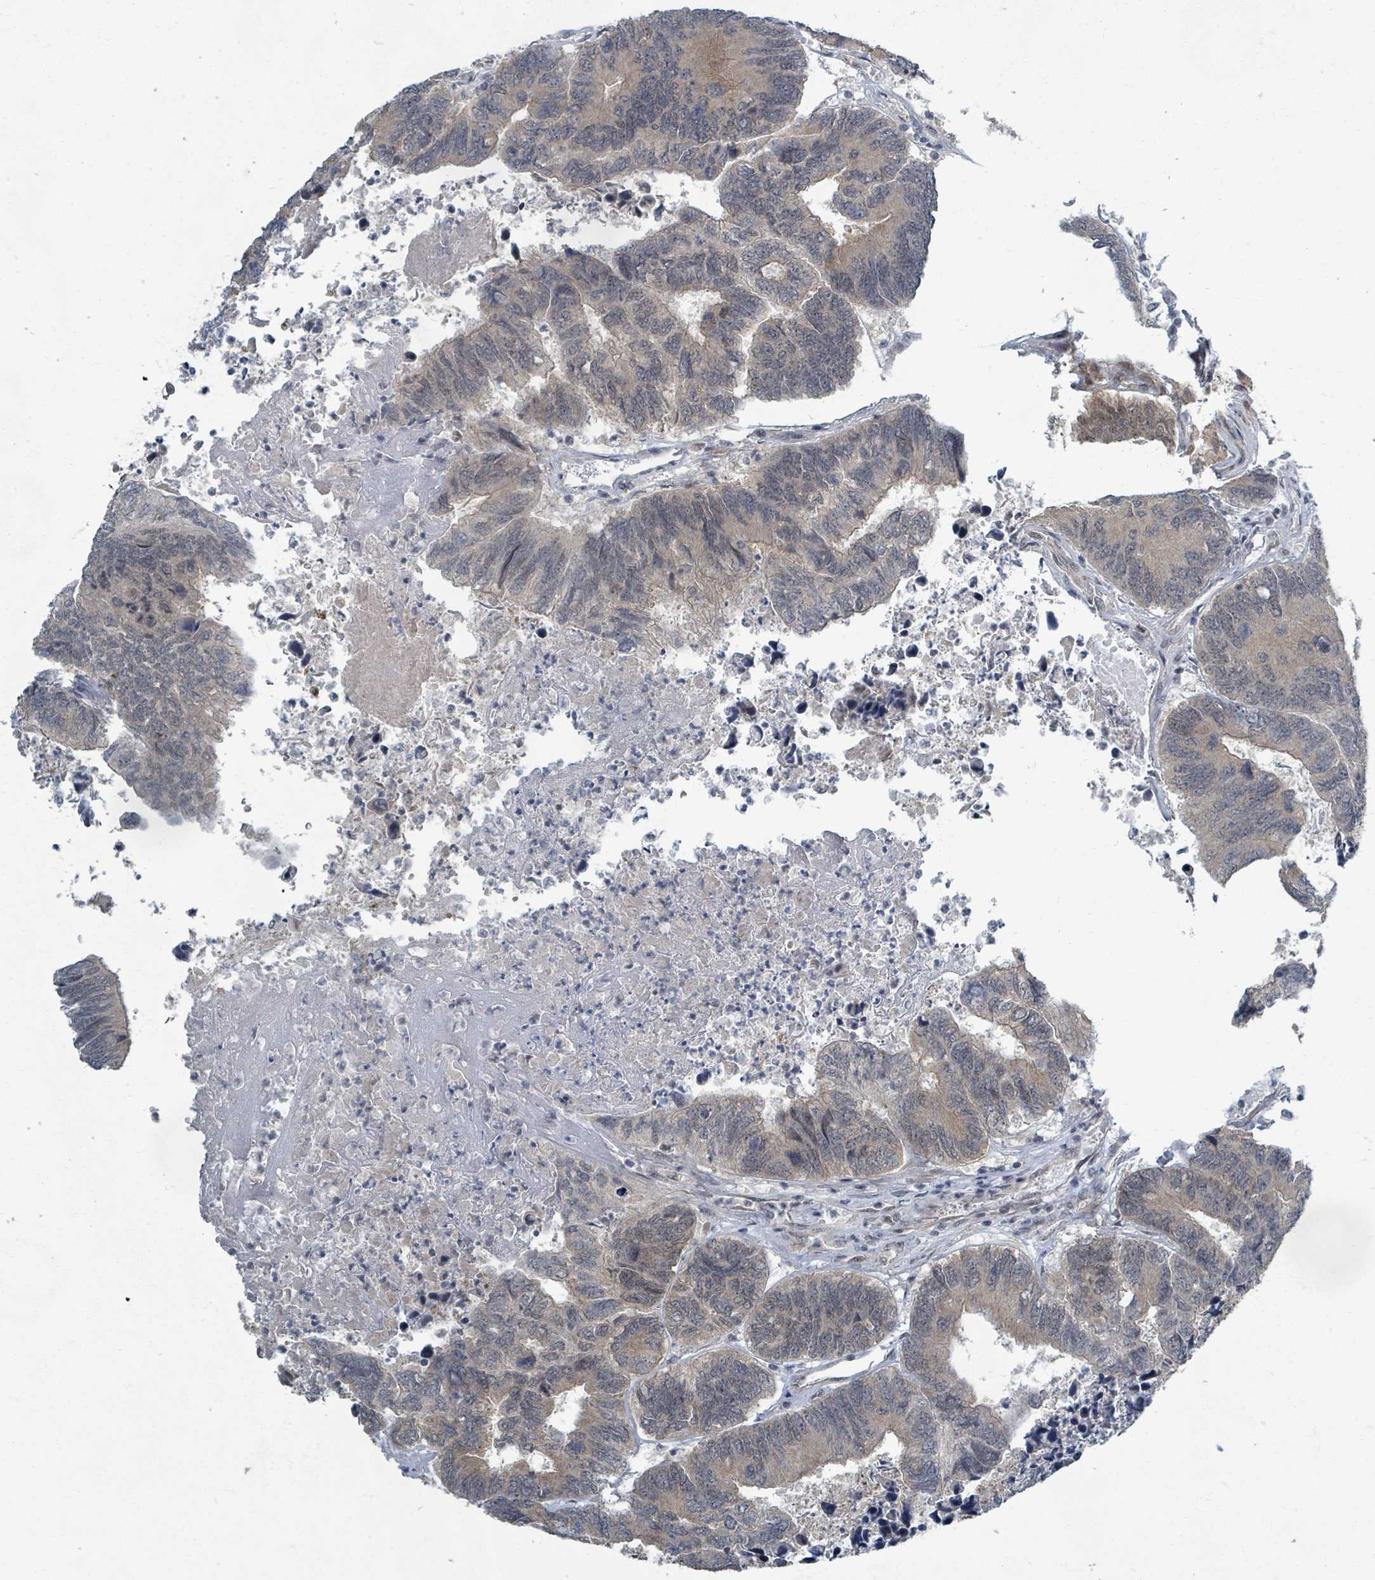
{"staining": {"intensity": "moderate", "quantity": "25%-75%", "location": "cytoplasmic/membranous"}, "tissue": "colorectal cancer", "cell_type": "Tumor cells", "image_type": "cancer", "snomed": [{"axis": "morphology", "description": "Adenocarcinoma, NOS"}, {"axis": "topography", "description": "Colon"}], "caption": "Moderate cytoplasmic/membranous protein positivity is appreciated in about 25%-75% of tumor cells in colorectal cancer. The staining was performed using DAB (3,3'-diaminobenzidine) to visualize the protein expression in brown, while the nuclei were stained in blue with hematoxylin (Magnification: 20x).", "gene": "INTS15", "patient": {"sex": "female", "age": 67}}